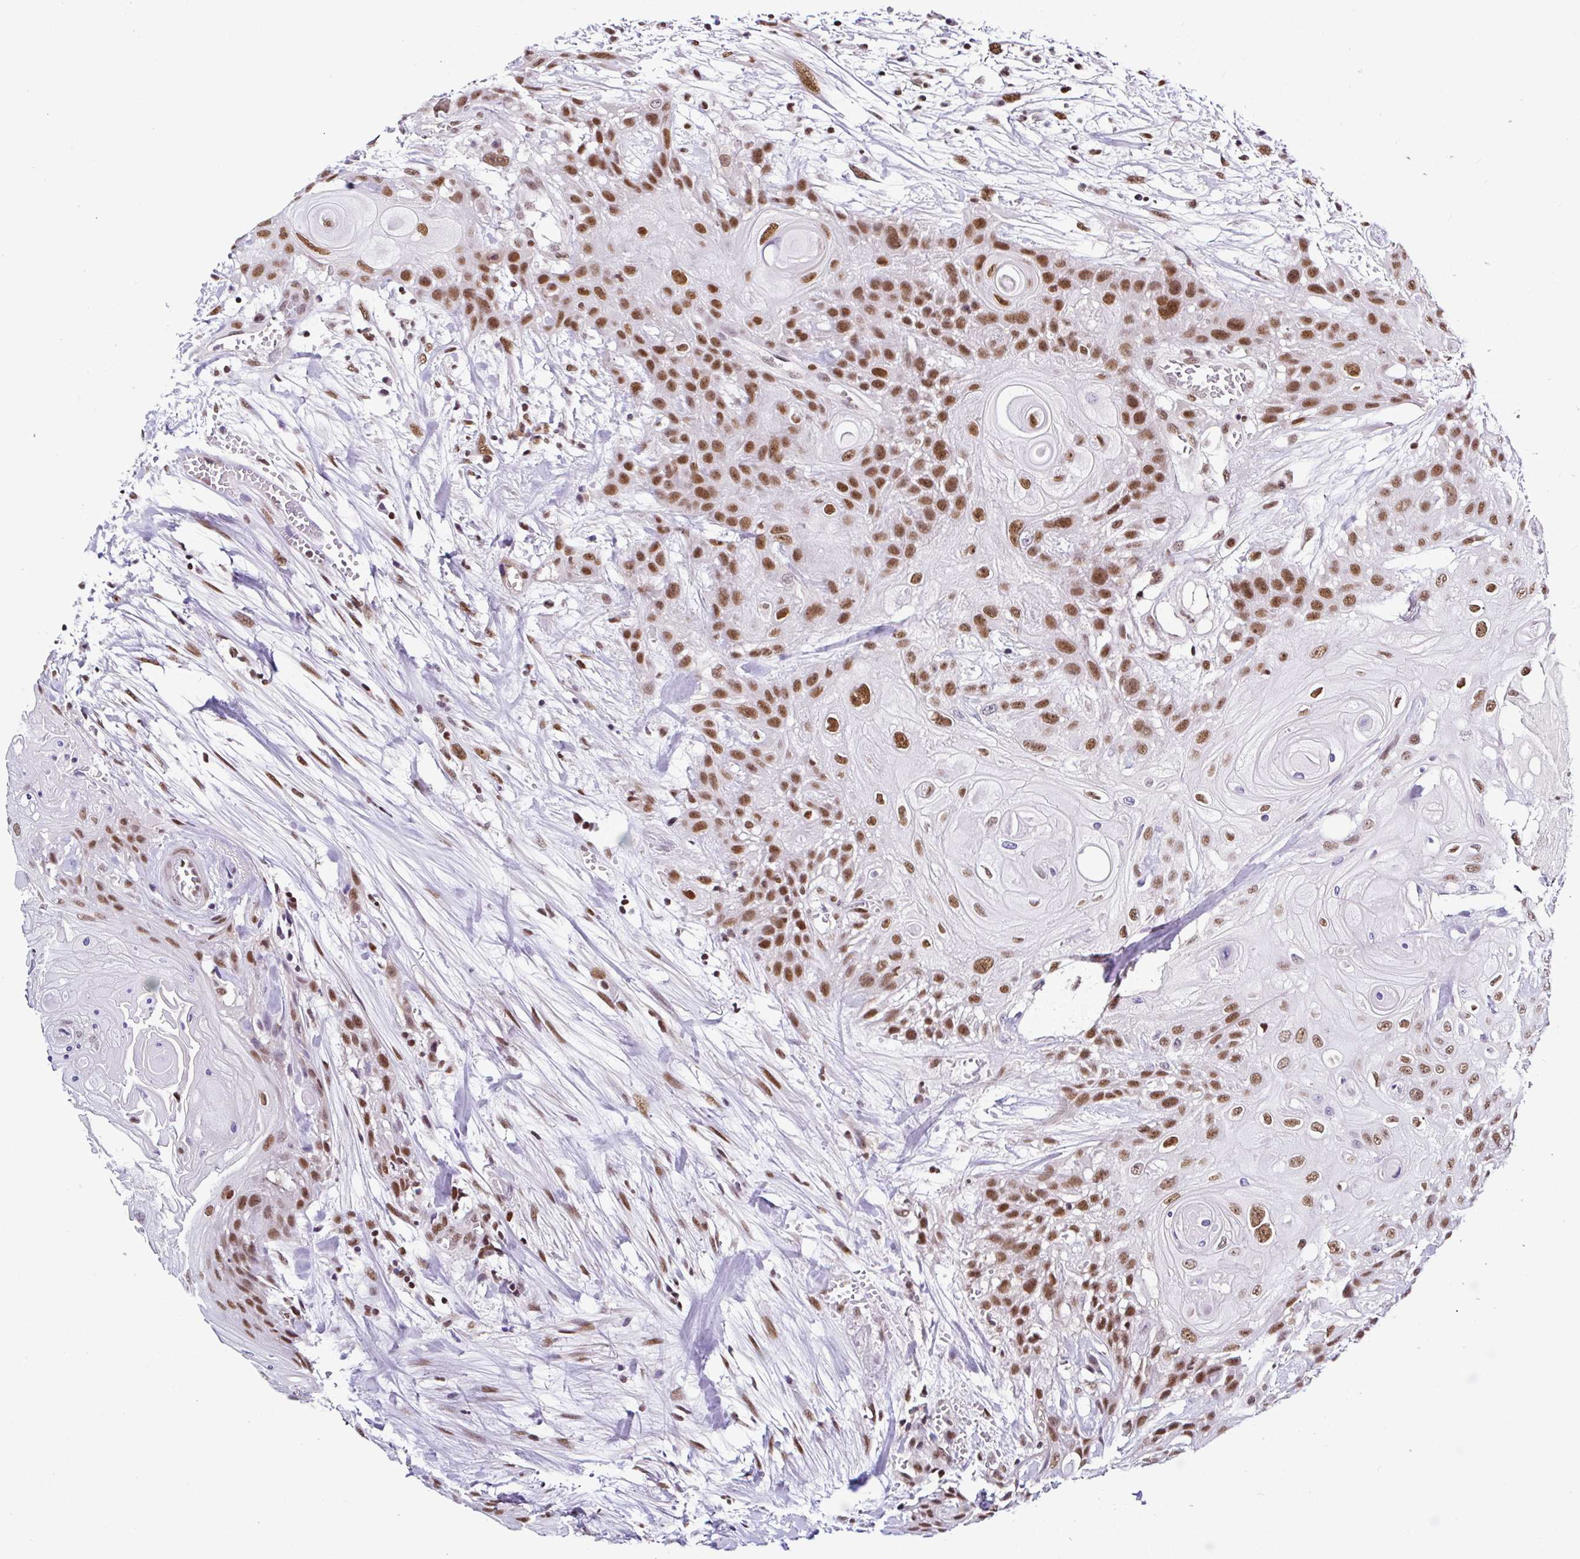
{"staining": {"intensity": "moderate", "quantity": ">75%", "location": "nuclear"}, "tissue": "head and neck cancer", "cell_type": "Tumor cells", "image_type": "cancer", "snomed": [{"axis": "morphology", "description": "Squamous cell carcinoma, NOS"}, {"axis": "topography", "description": "Head-Neck"}], "caption": "Protein expression analysis of human head and neck cancer reveals moderate nuclear expression in approximately >75% of tumor cells.", "gene": "DR1", "patient": {"sex": "female", "age": 43}}